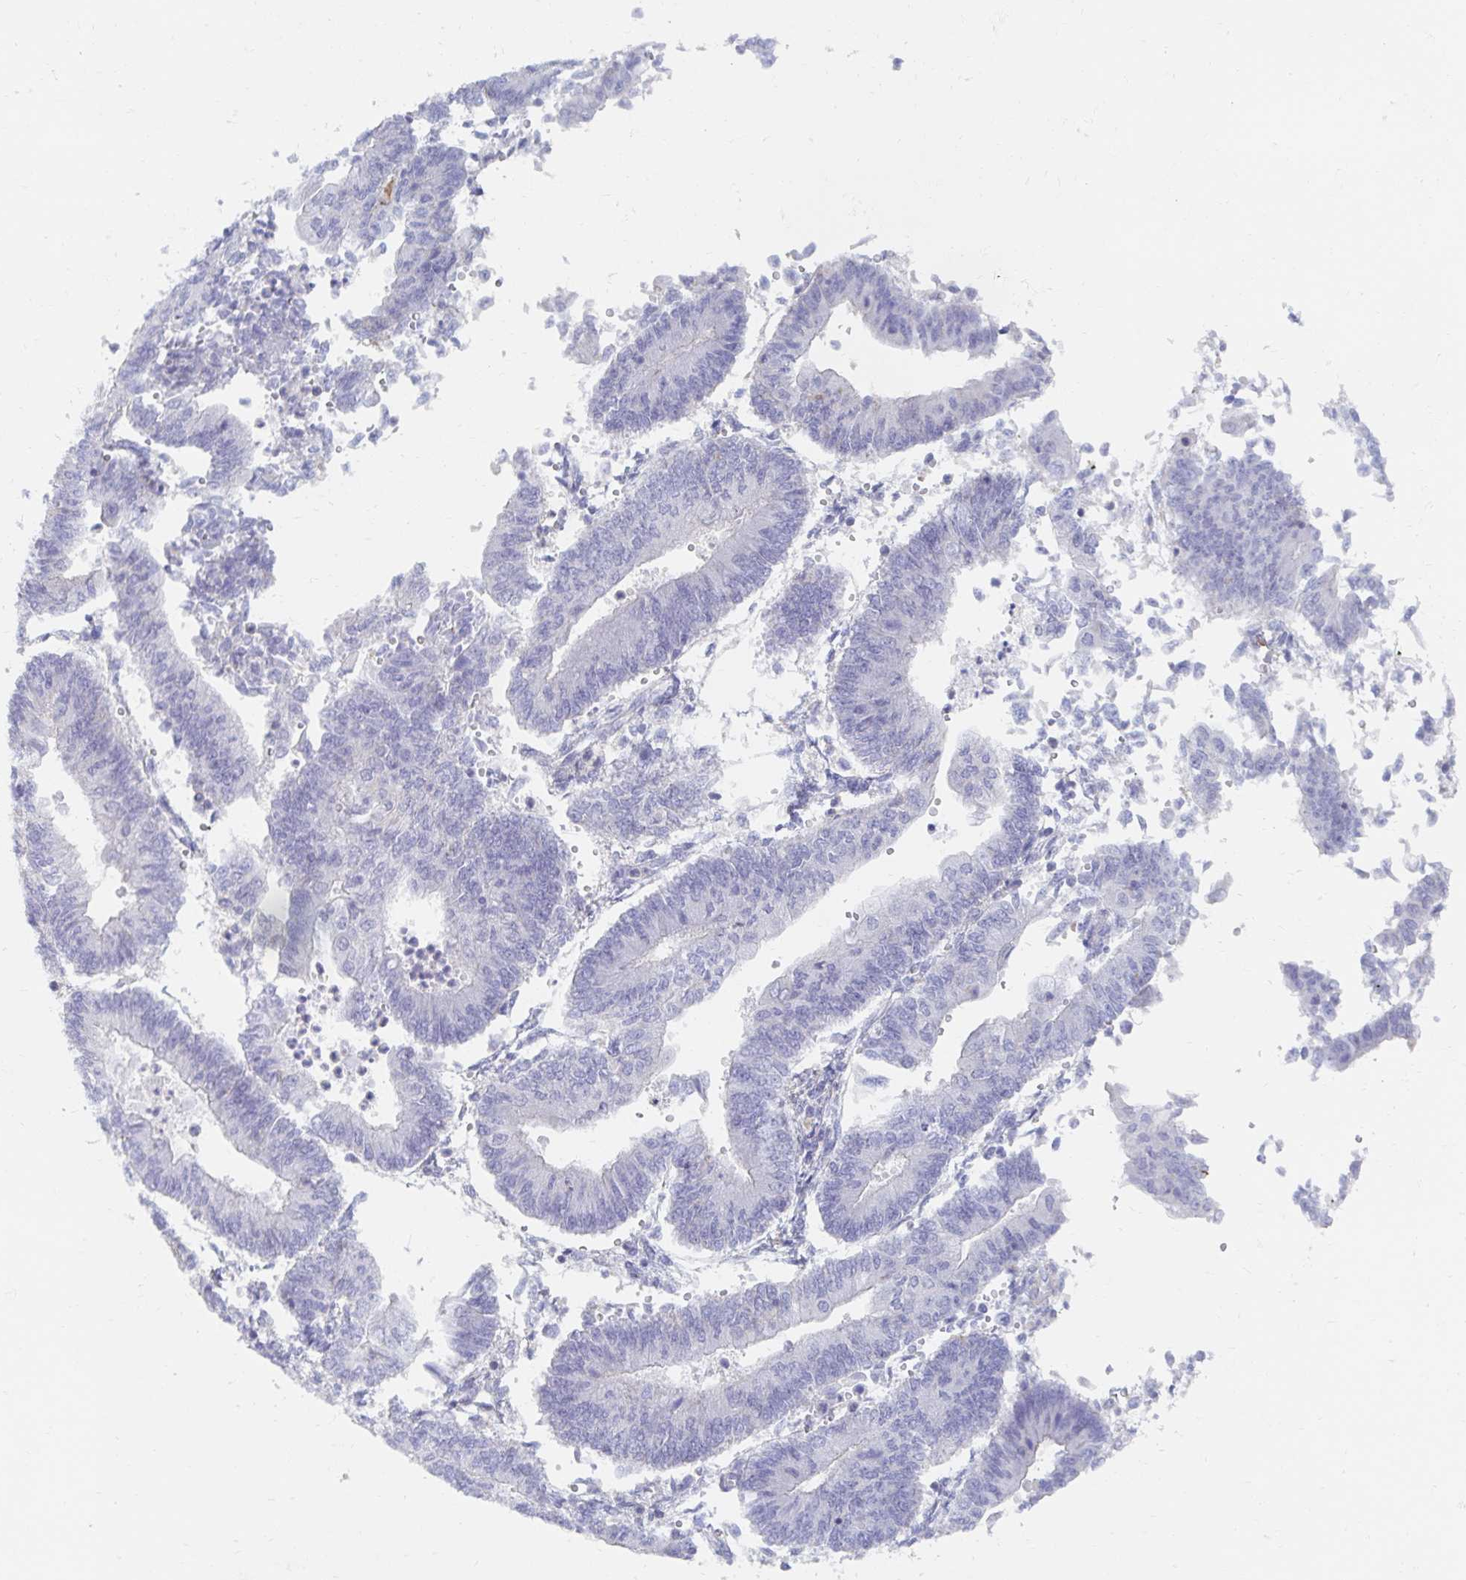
{"staining": {"intensity": "negative", "quantity": "none", "location": "none"}, "tissue": "endometrial cancer", "cell_type": "Tumor cells", "image_type": "cancer", "snomed": [{"axis": "morphology", "description": "Adenocarcinoma, NOS"}, {"axis": "topography", "description": "Endometrium"}], "caption": "IHC photomicrograph of endometrial adenocarcinoma stained for a protein (brown), which demonstrates no positivity in tumor cells. (Stains: DAB (3,3'-diaminobenzidine) immunohistochemistry (IHC) with hematoxylin counter stain, Microscopy: brightfield microscopy at high magnification).", "gene": "MYLK2", "patient": {"sex": "female", "age": 65}}